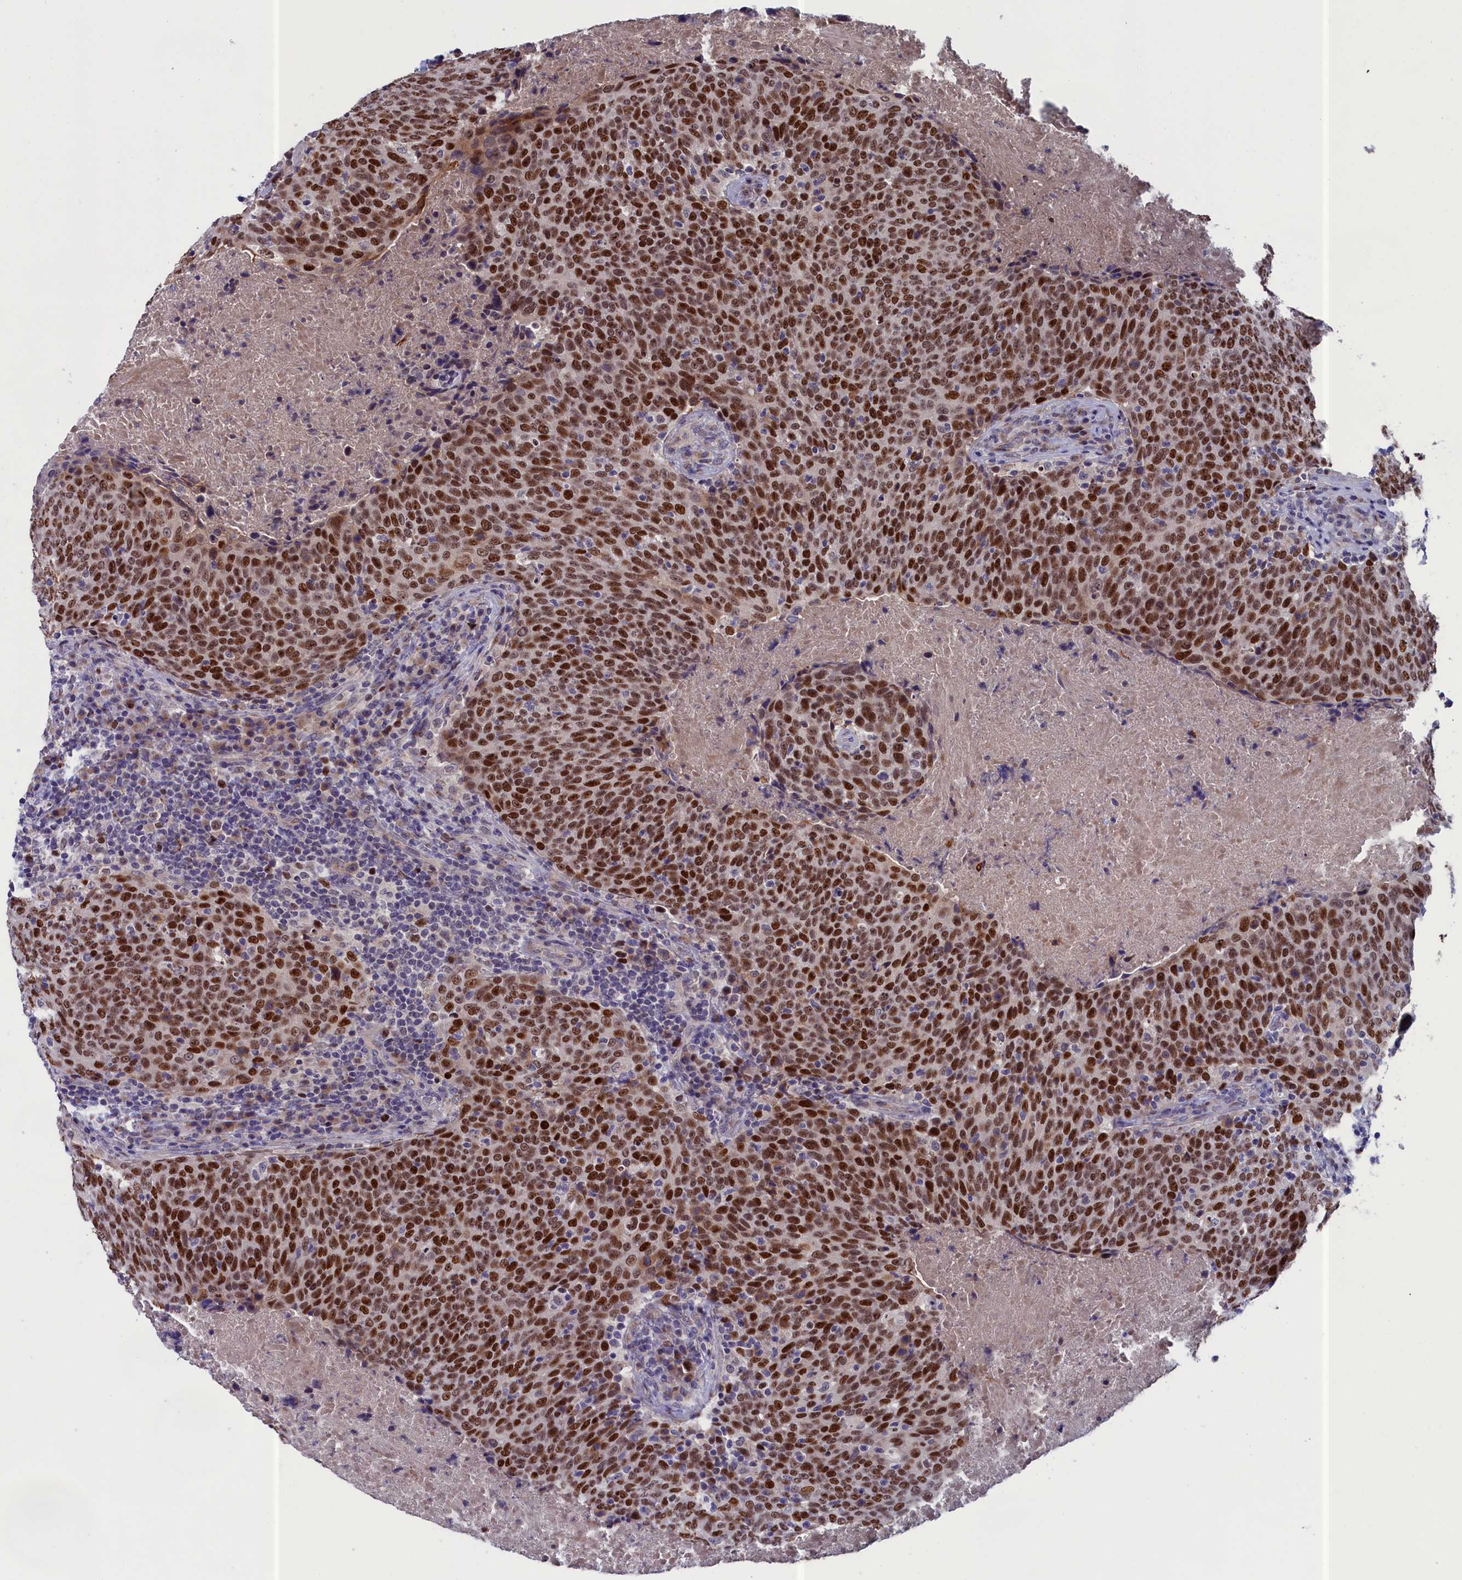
{"staining": {"intensity": "strong", "quantity": ">75%", "location": "nuclear"}, "tissue": "head and neck cancer", "cell_type": "Tumor cells", "image_type": "cancer", "snomed": [{"axis": "morphology", "description": "Squamous cell carcinoma, NOS"}, {"axis": "morphology", "description": "Squamous cell carcinoma, metastatic, NOS"}, {"axis": "topography", "description": "Lymph node"}, {"axis": "topography", "description": "Head-Neck"}], "caption": "IHC of human head and neck cancer displays high levels of strong nuclear positivity in about >75% of tumor cells. (IHC, brightfield microscopy, high magnification).", "gene": "LIG1", "patient": {"sex": "male", "age": 62}}